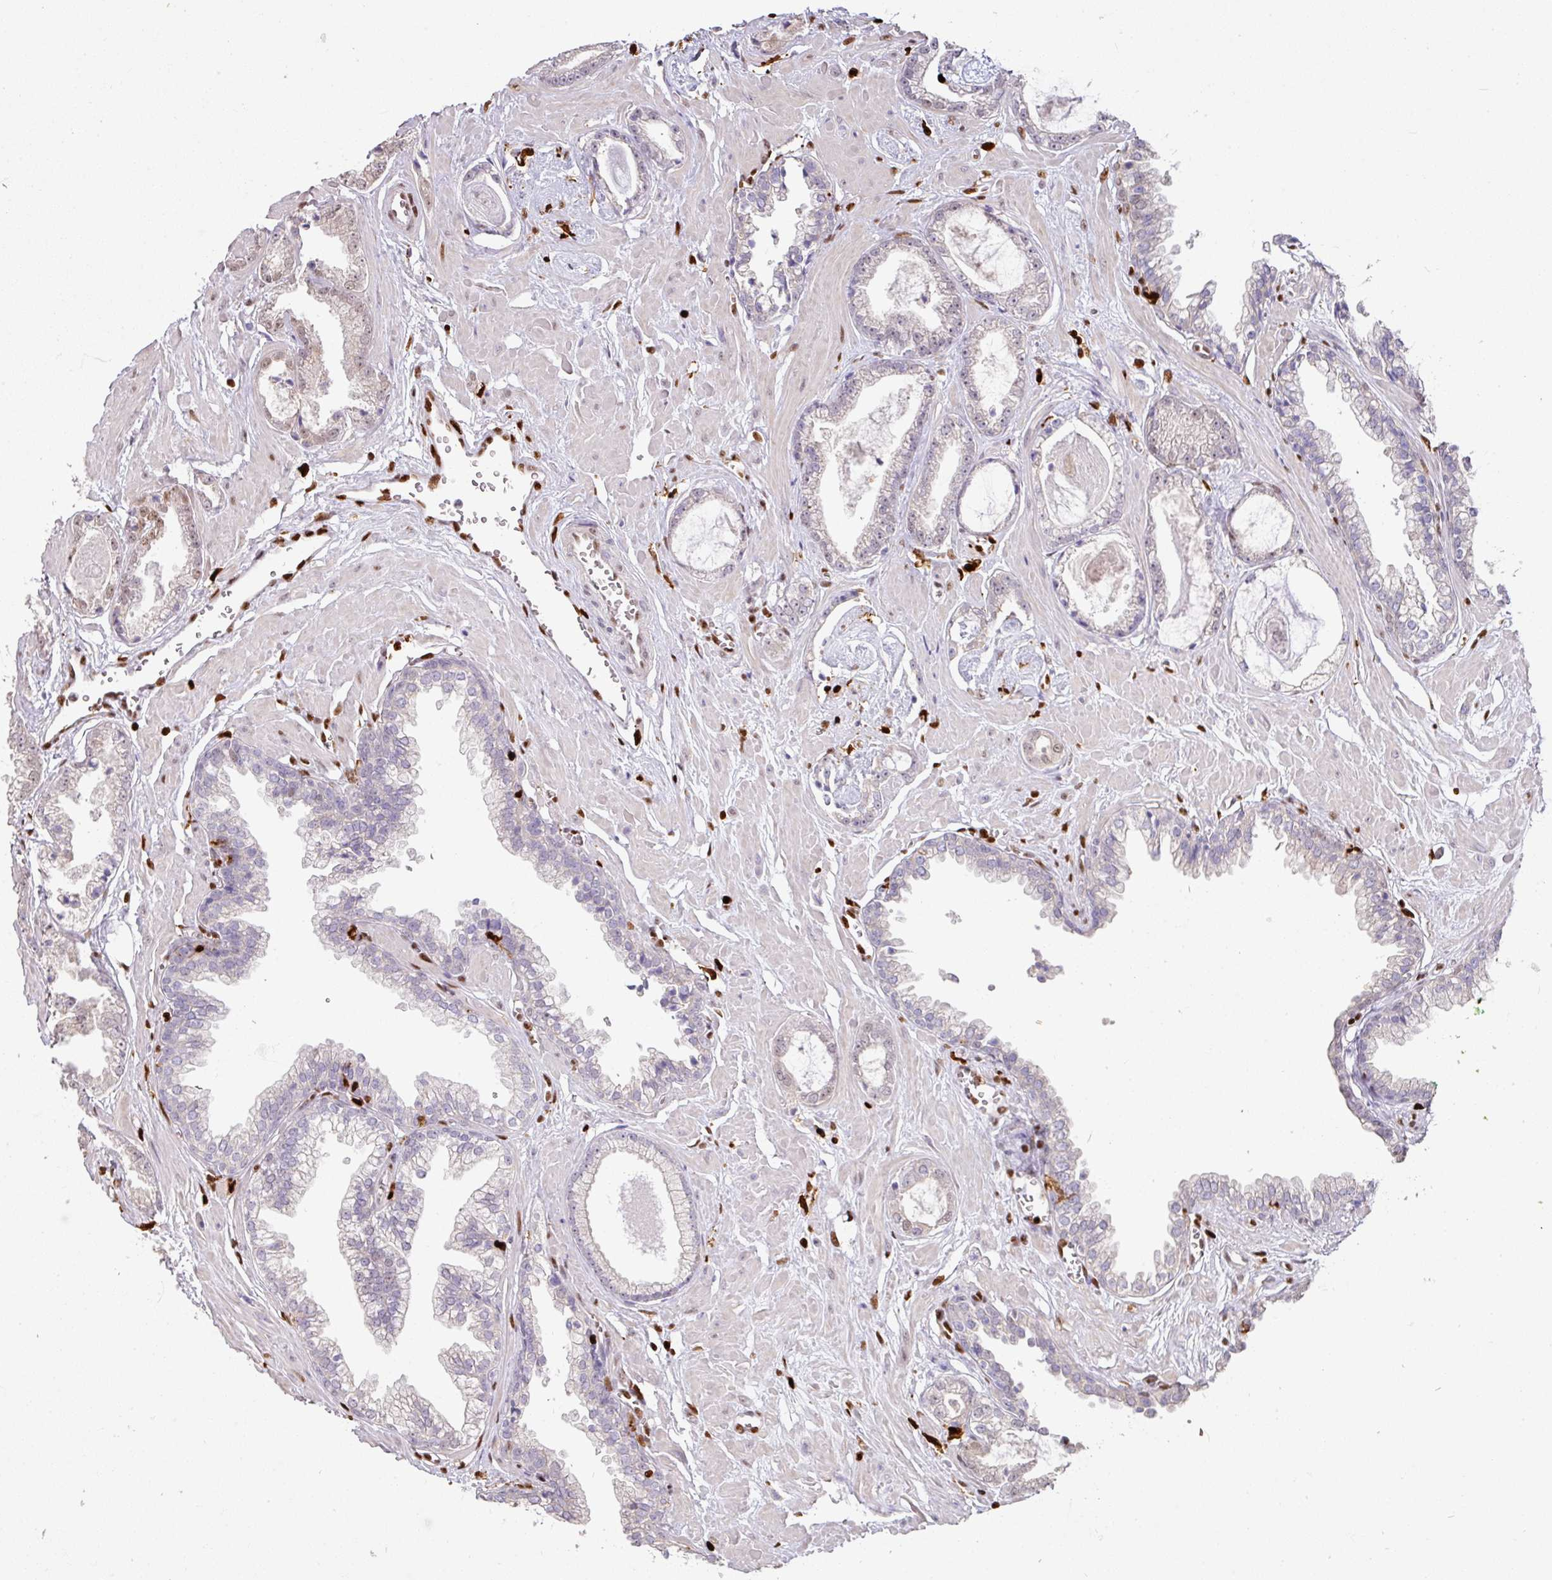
{"staining": {"intensity": "weak", "quantity": "<25%", "location": "nuclear"}, "tissue": "prostate cancer", "cell_type": "Tumor cells", "image_type": "cancer", "snomed": [{"axis": "morphology", "description": "Adenocarcinoma, Low grade"}, {"axis": "topography", "description": "Prostate"}], "caption": "Immunohistochemistry of human prostate low-grade adenocarcinoma exhibits no expression in tumor cells.", "gene": "SAMHD1", "patient": {"sex": "male", "age": 60}}